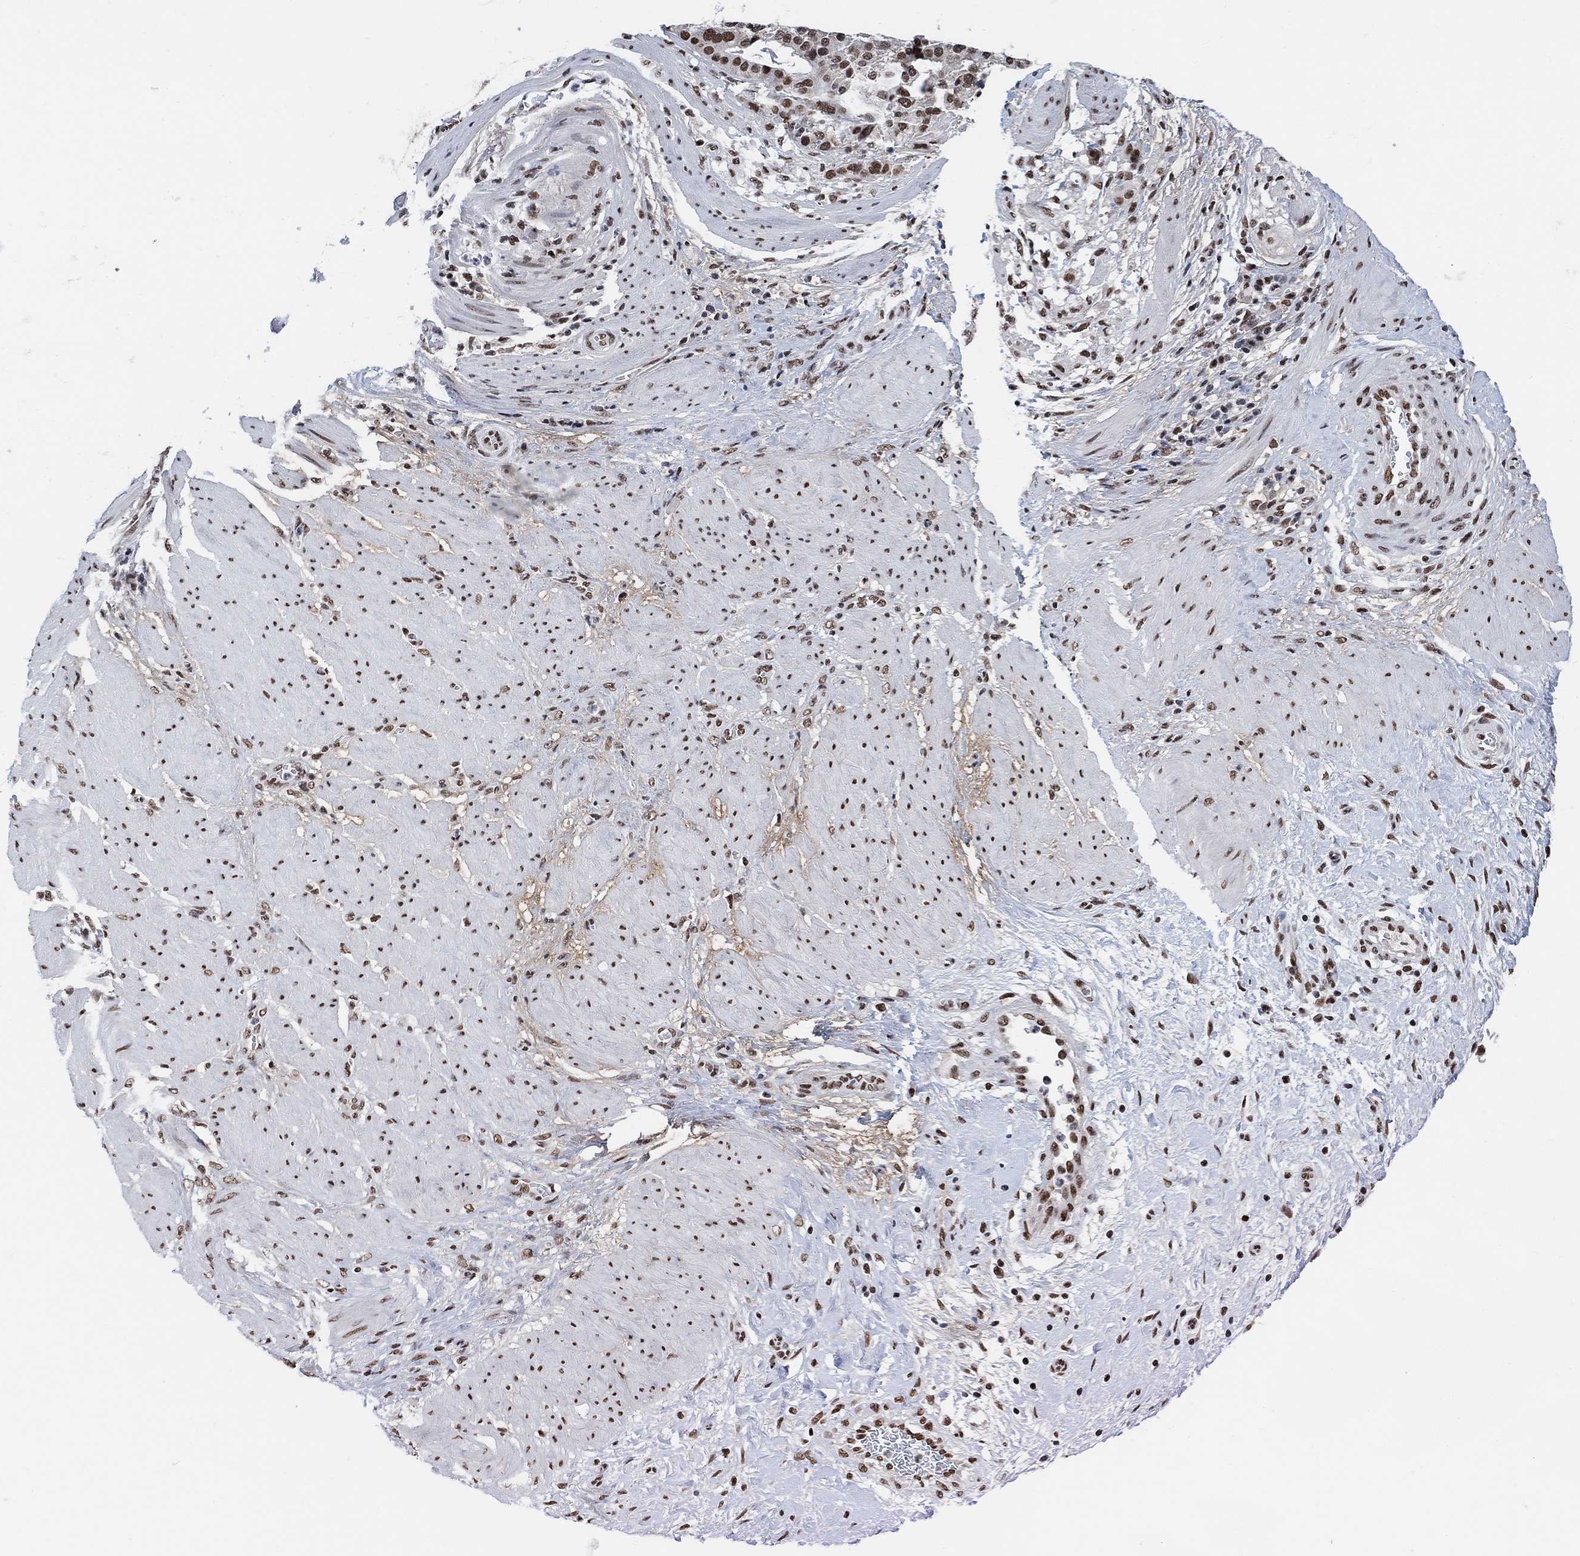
{"staining": {"intensity": "moderate", "quantity": "25%-75%", "location": "nuclear"}, "tissue": "stomach cancer", "cell_type": "Tumor cells", "image_type": "cancer", "snomed": [{"axis": "morphology", "description": "Adenocarcinoma, NOS"}, {"axis": "topography", "description": "Stomach"}], "caption": "Immunohistochemistry (DAB) staining of stomach cancer (adenocarcinoma) displays moderate nuclear protein expression in approximately 25%-75% of tumor cells. The protein is shown in brown color, while the nuclei are stained blue.", "gene": "USP39", "patient": {"sex": "male", "age": 48}}